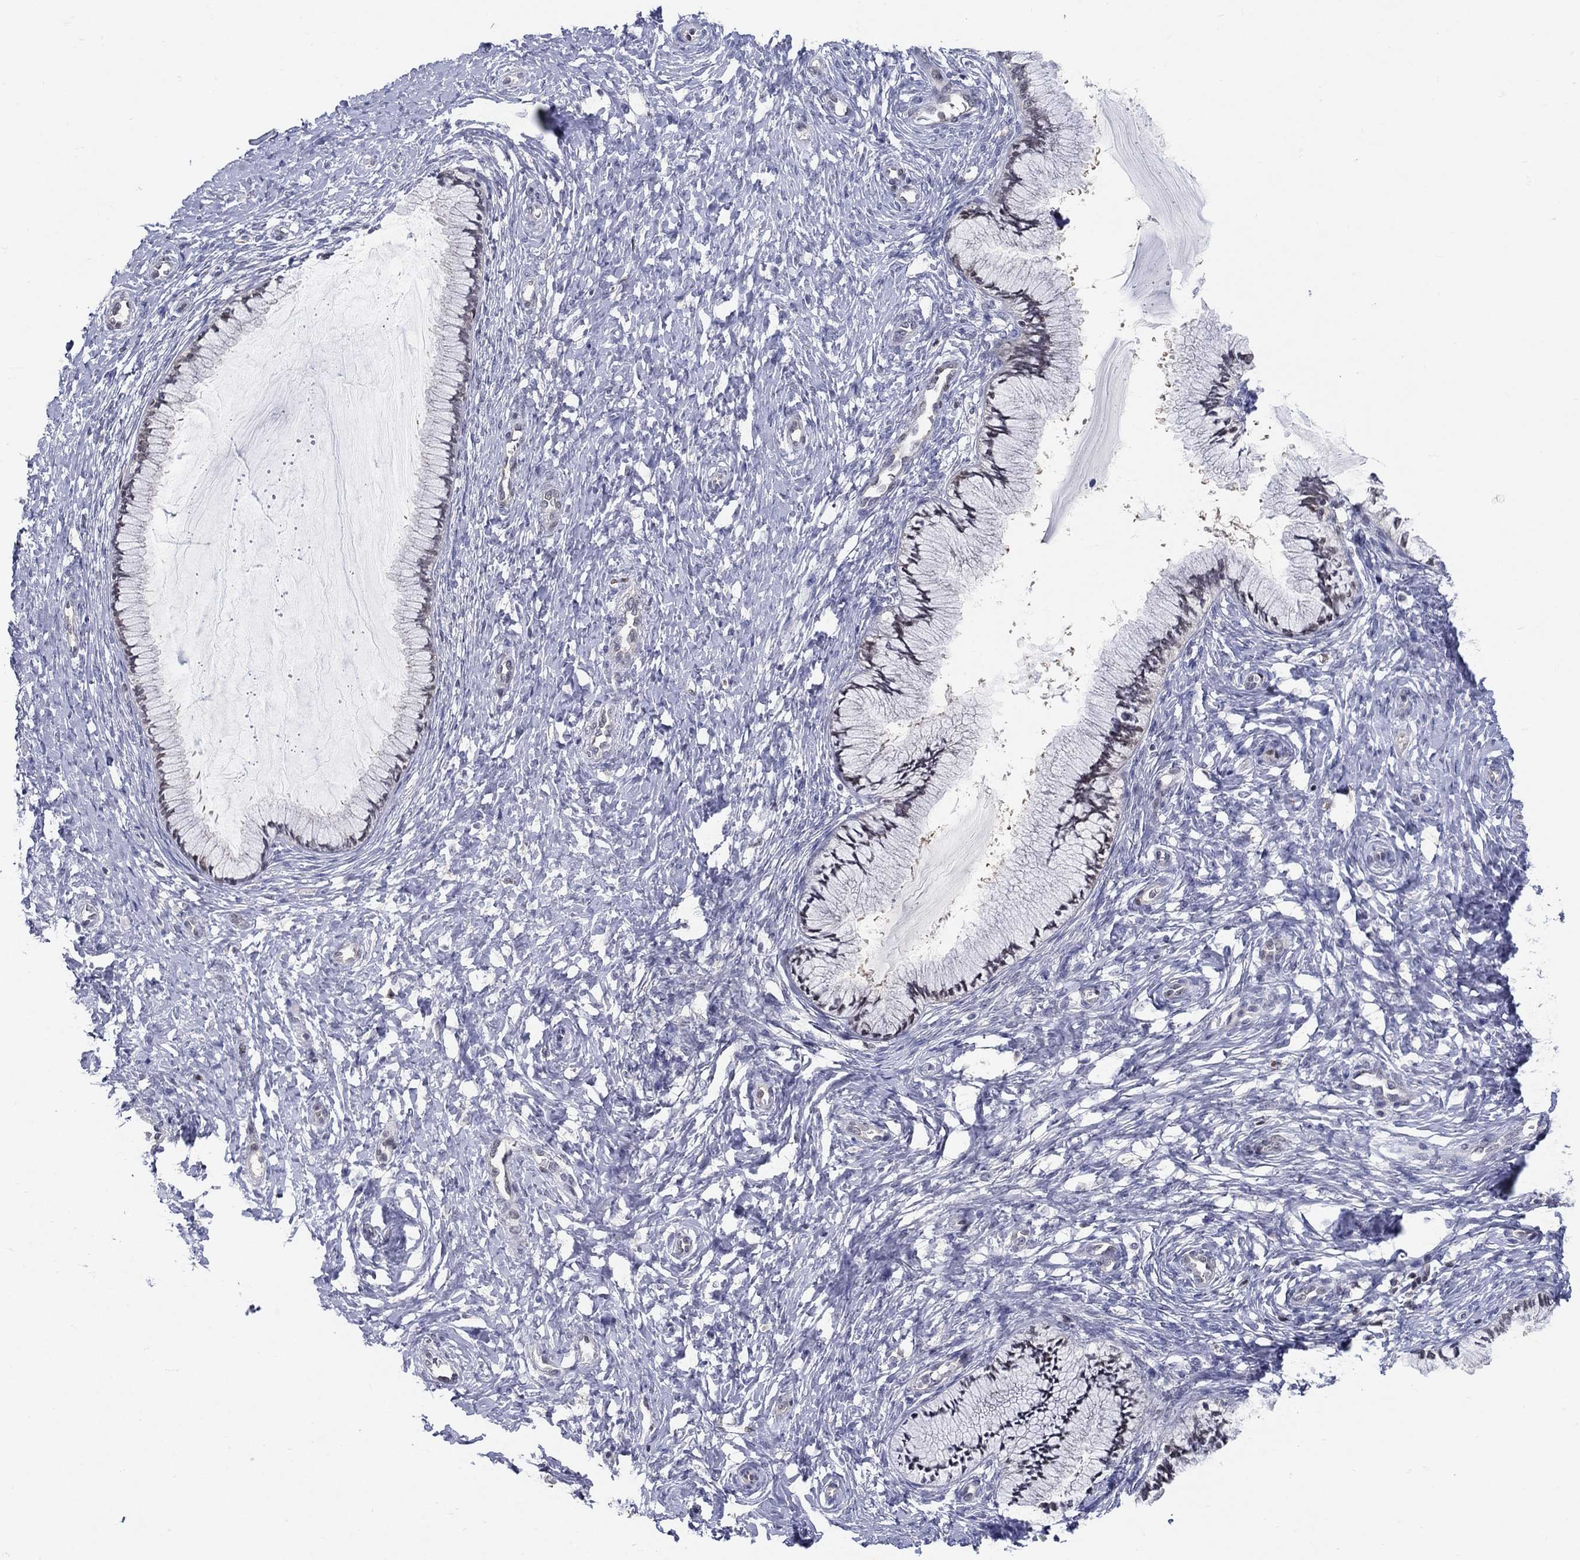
{"staining": {"intensity": "negative", "quantity": "none", "location": "none"}, "tissue": "cervix", "cell_type": "Glandular cells", "image_type": "normal", "snomed": [{"axis": "morphology", "description": "Normal tissue, NOS"}, {"axis": "topography", "description": "Cervix"}], "caption": "An immunohistochemistry image of benign cervix is shown. There is no staining in glandular cells of cervix.", "gene": "CENPE", "patient": {"sex": "female", "age": 37}}